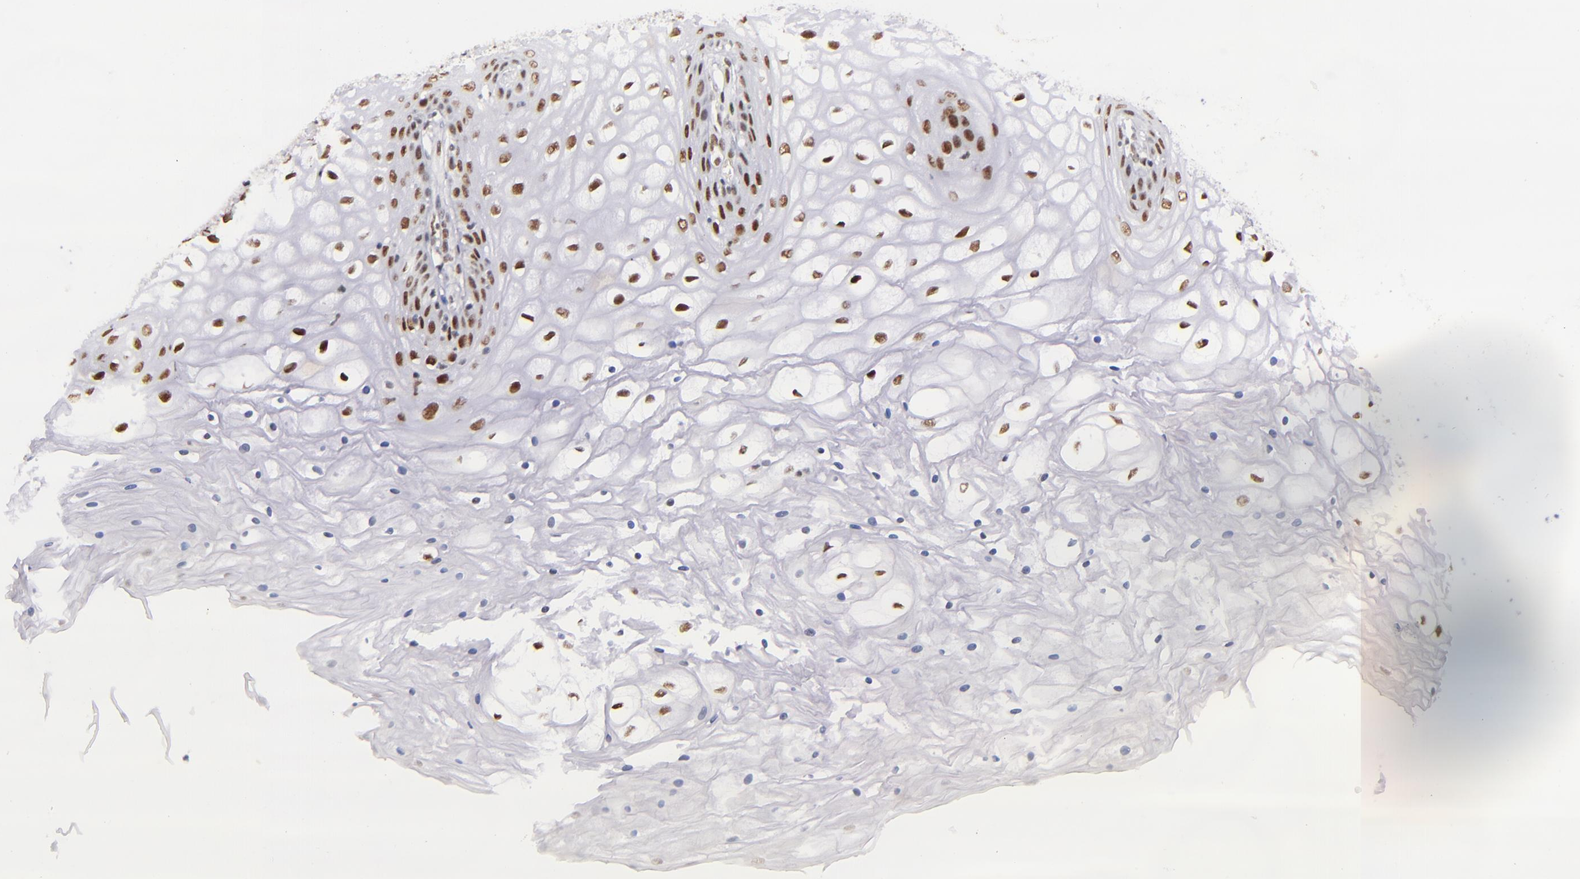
{"staining": {"intensity": "moderate", "quantity": "25%-75%", "location": "nuclear"}, "tissue": "vagina", "cell_type": "Squamous epithelial cells", "image_type": "normal", "snomed": [{"axis": "morphology", "description": "Normal tissue, NOS"}, {"axis": "topography", "description": "Vagina"}], "caption": "This photomicrograph displays immunohistochemistry (IHC) staining of unremarkable human vagina, with medium moderate nuclear expression in approximately 25%-75% of squamous epithelial cells.", "gene": "GPKOW", "patient": {"sex": "female", "age": 34}}